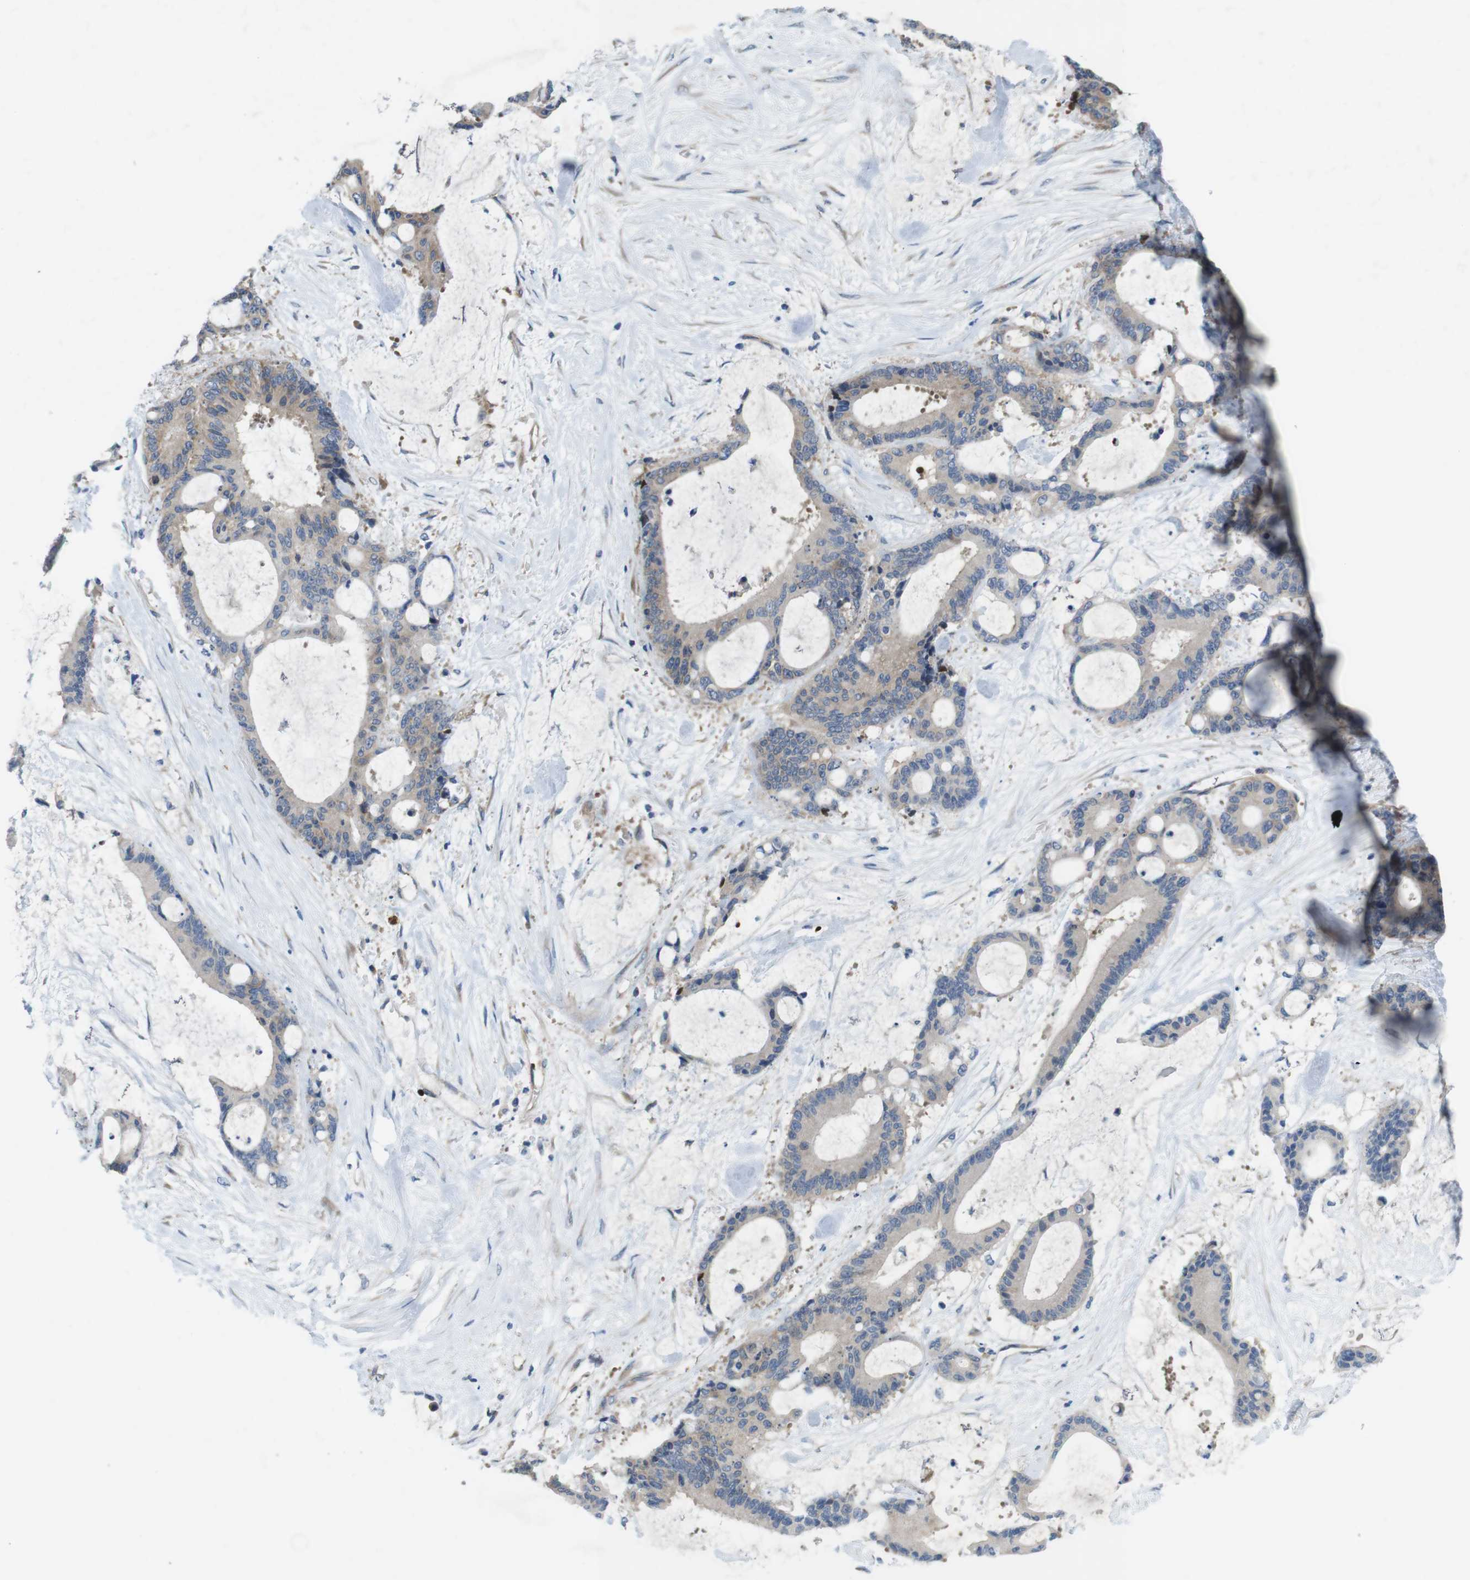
{"staining": {"intensity": "weak", "quantity": ">75%", "location": "cytoplasmic/membranous"}, "tissue": "liver cancer", "cell_type": "Tumor cells", "image_type": "cancer", "snomed": [{"axis": "morphology", "description": "Cholangiocarcinoma"}, {"axis": "topography", "description": "Liver"}], "caption": "Weak cytoplasmic/membranous protein positivity is identified in about >75% of tumor cells in liver cholangiocarcinoma. Using DAB (3,3'-diaminobenzidine) (brown) and hematoxylin (blue) stains, captured at high magnification using brightfield microscopy.", "gene": "DCLK1", "patient": {"sex": "female", "age": 73}}